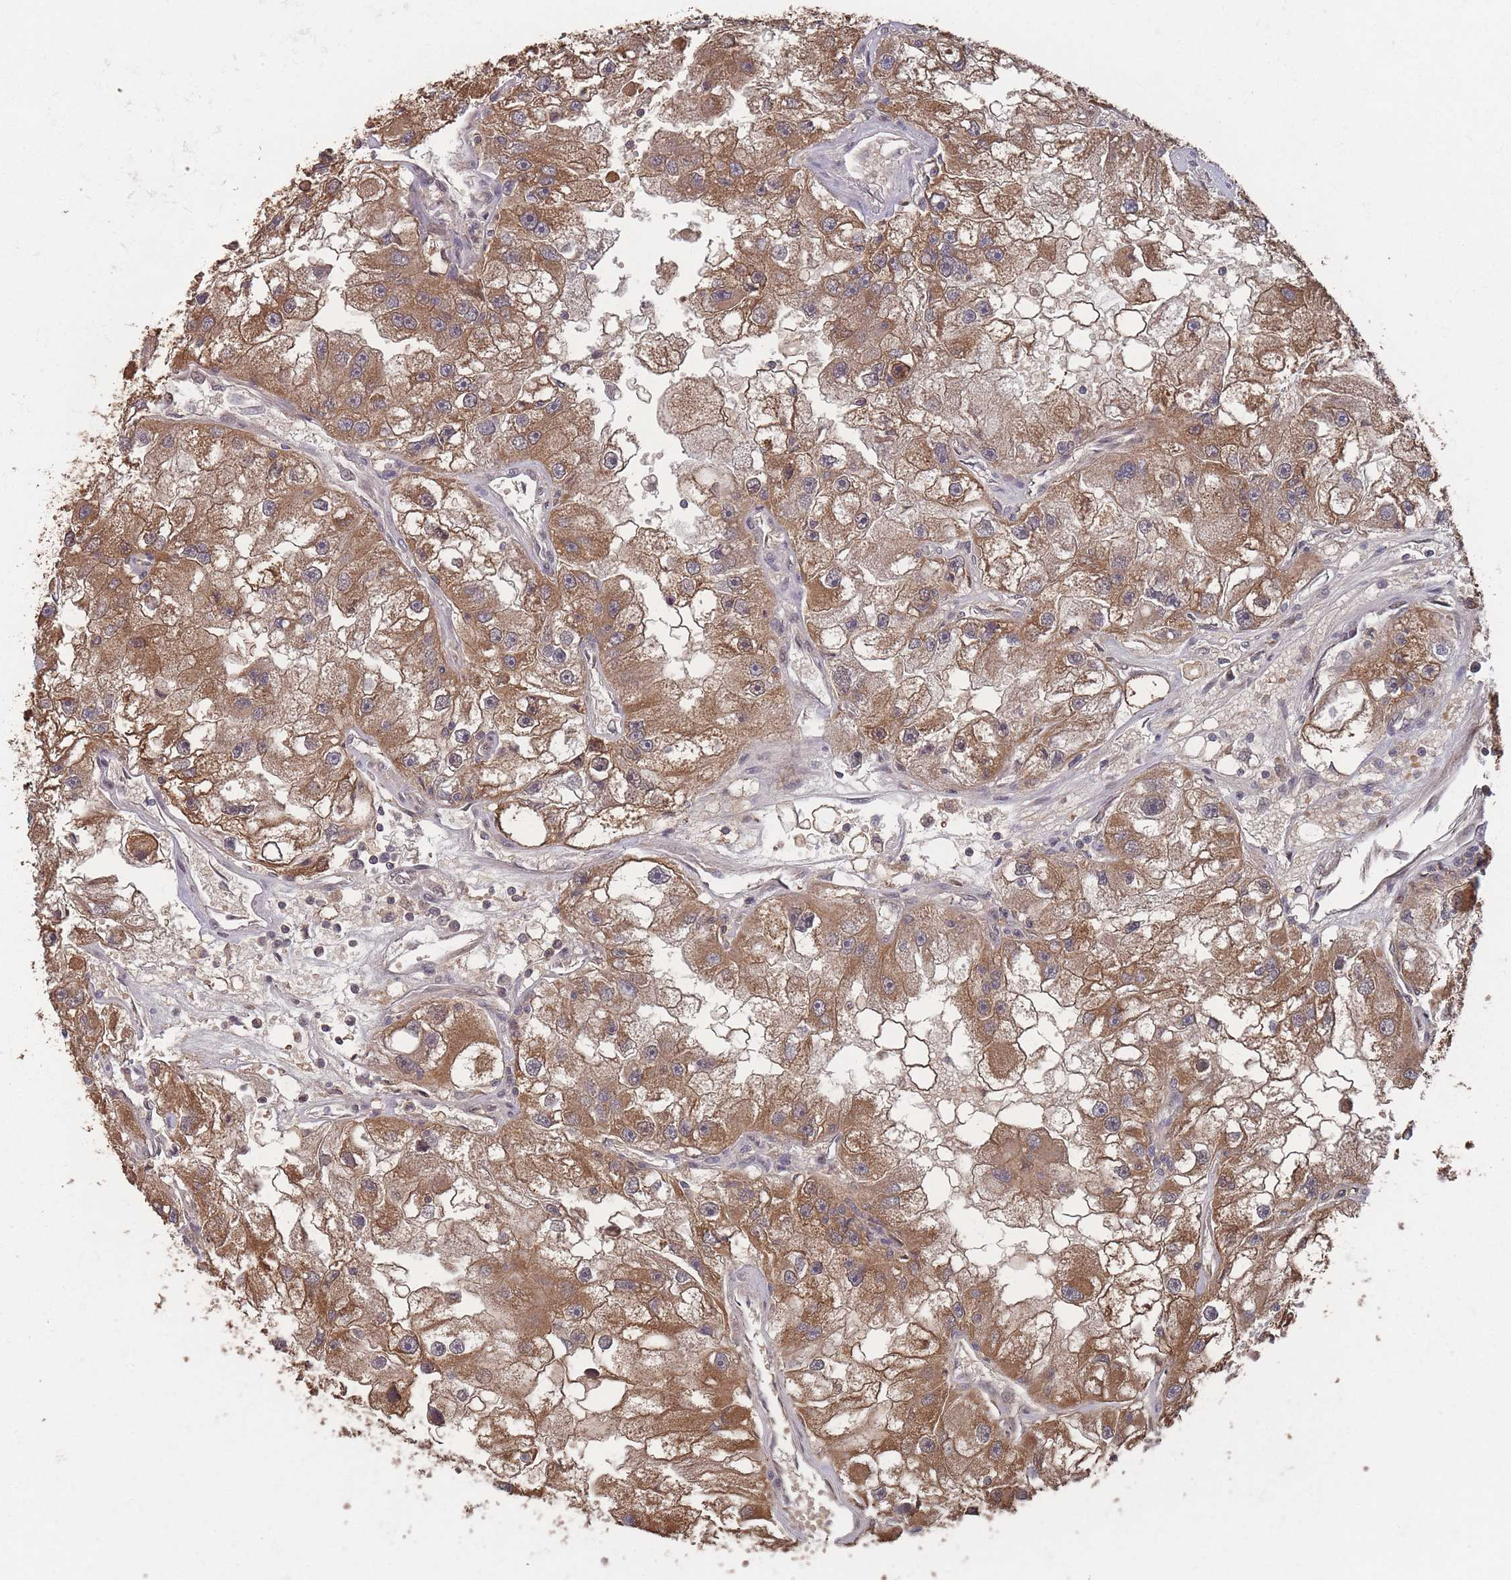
{"staining": {"intensity": "moderate", "quantity": ">75%", "location": "cytoplasmic/membranous"}, "tissue": "renal cancer", "cell_type": "Tumor cells", "image_type": "cancer", "snomed": [{"axis": "morphology", "description": "Adenocarcinoma, NOS"}, {"axis": "topography", "description": "Kidney"}], "caption": "Immunohistochemistry of human renal adenocarcinoma exhibits medium levels of moderate cytoplasmic/membranous expression in approximately >75% of tumor cells. (brown staining indicates protein expression, while blue staining denotes nuclei).", "gene": "SF3B1", "patient": {"sex": "male", "age": 63}}